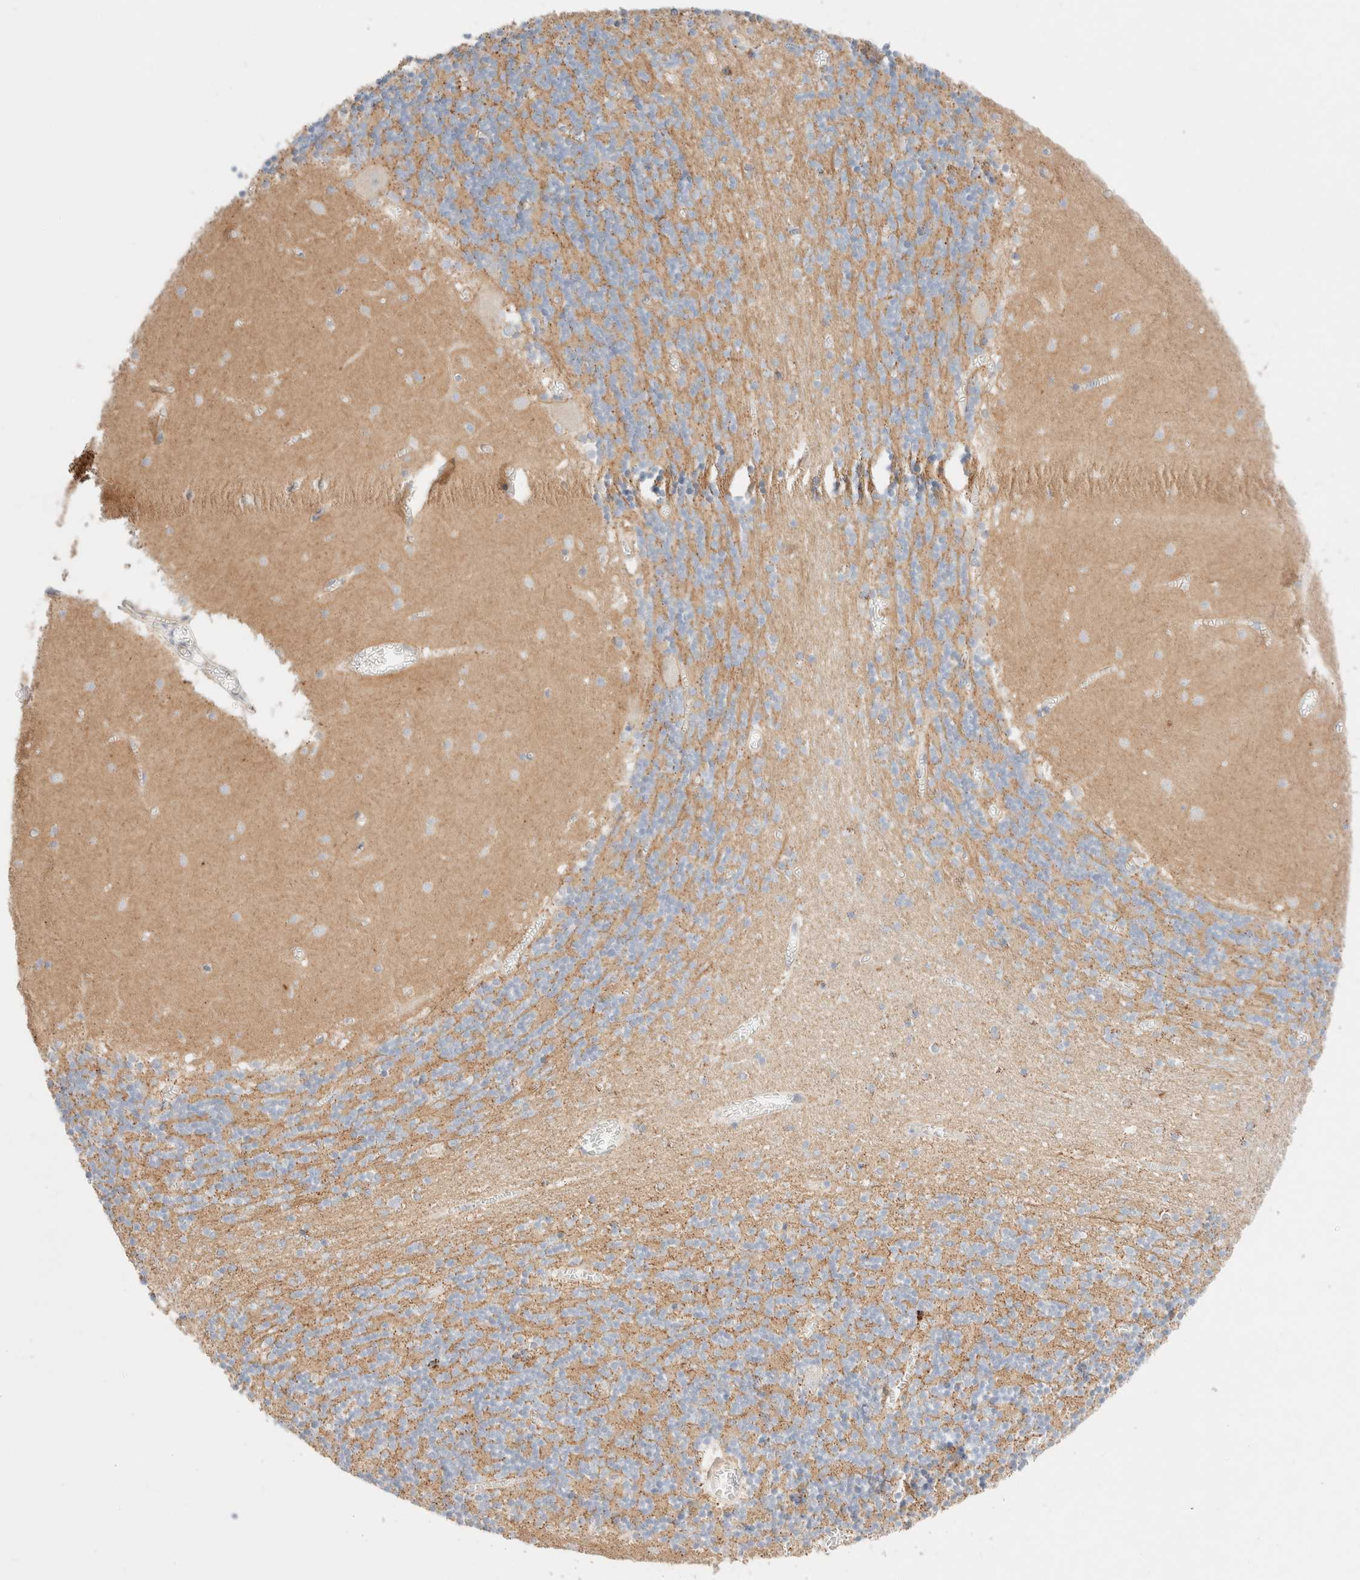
{"staining": {"intensity": "negative", "quantity": "none", "location": "none"}, "tissue": "cerebellum", "cell_type": "Cells in granular layer", "image_type": "normal", "snomed": [{"axis": "morphology", "description": "Normal tissue, NOS"}, {"axis": "topography", "description": "Cerebellum"}], "caption": "The immunohistochemistry (IHC) micrograph has no significant staining in cells in granular layer of cerebellum. (DAB (3,3'-diaminobenzidine) immunohistochemistry (IHC) with hematoxylin counter stain).", "gene": "UNC13B", "patient": {"sex": "female", "age": 28}}